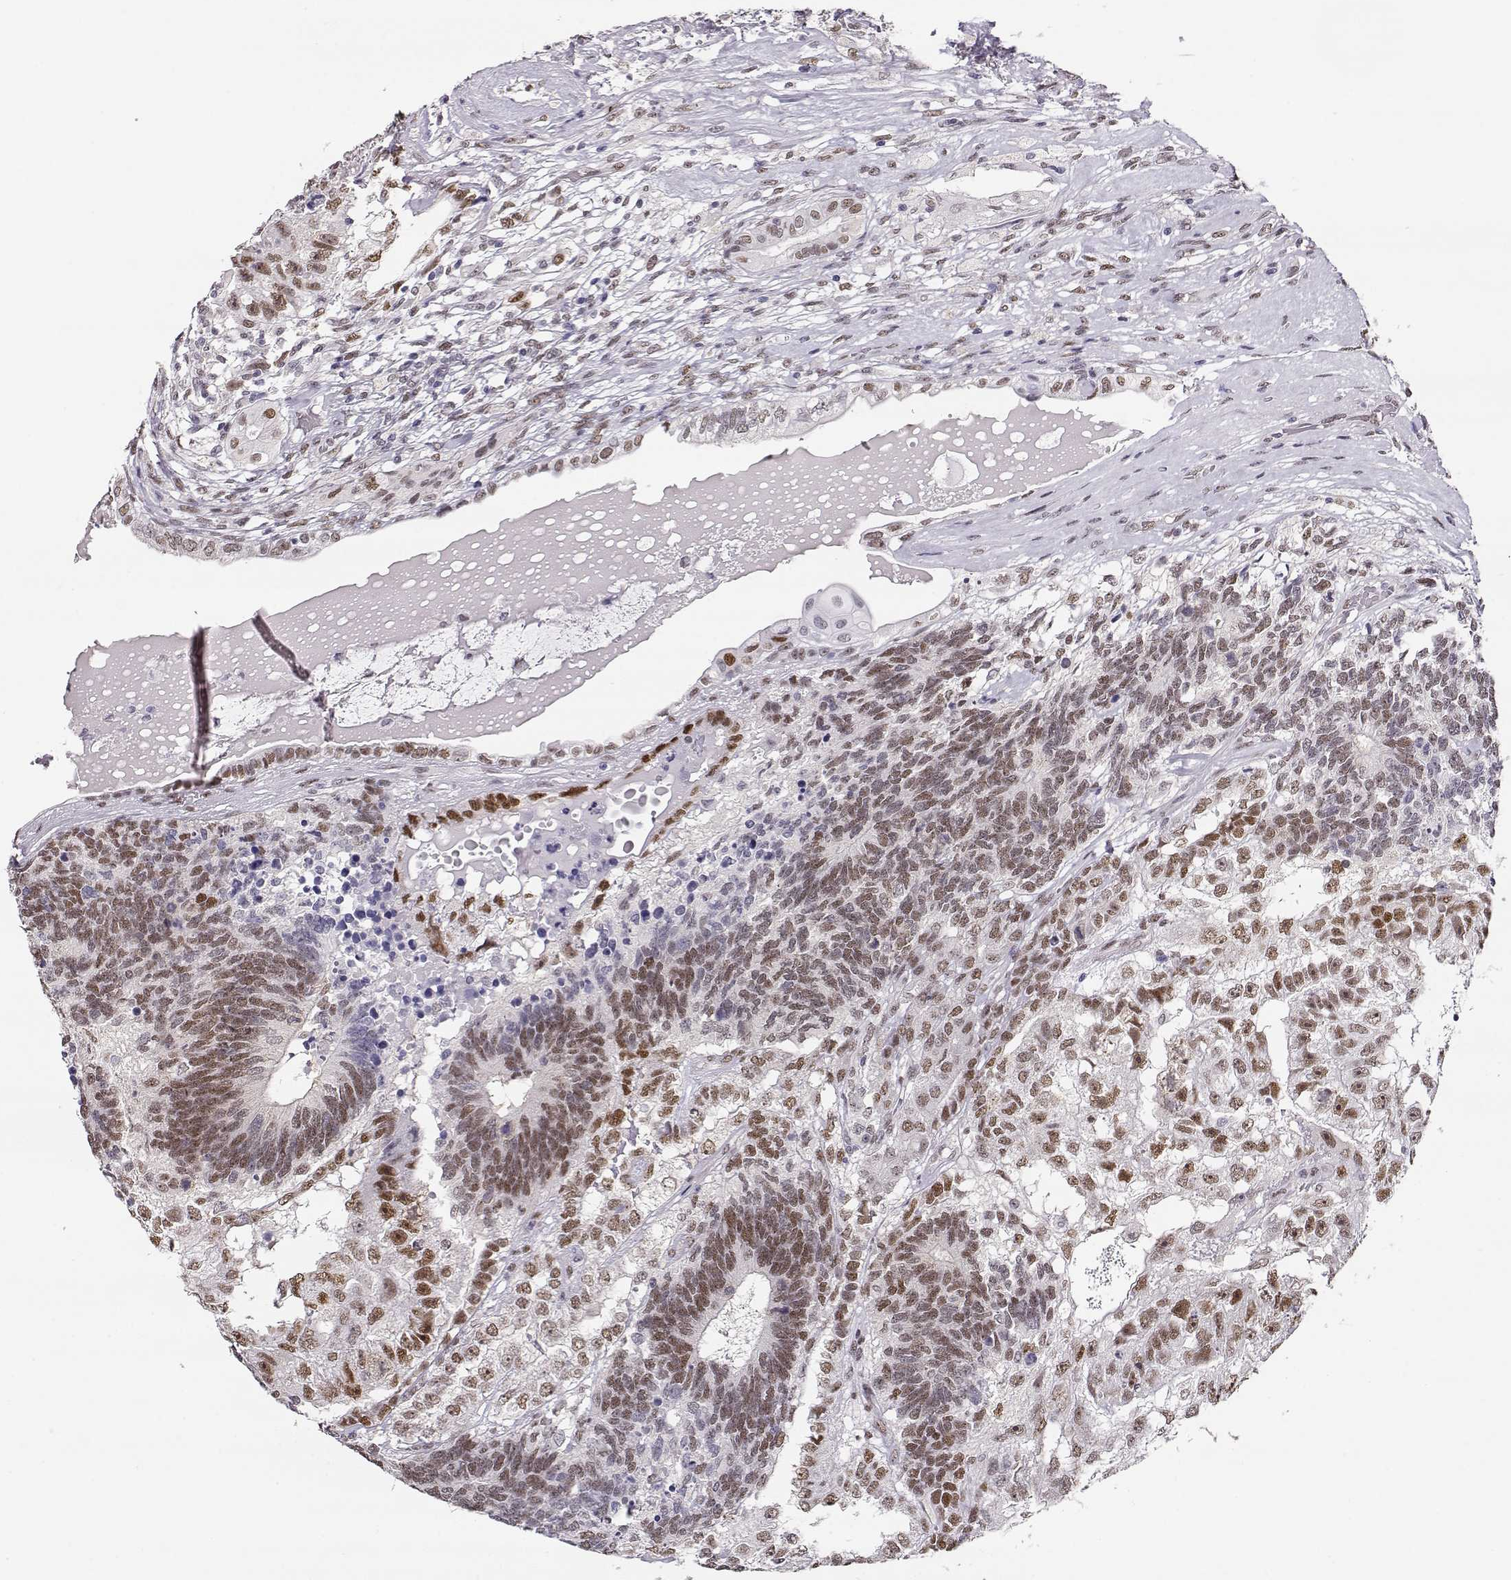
{"staining": {"intensity": "moderate", "quantity": "25%-75%", "location": "nuclear"}, "tissue": "testis cancer", "cell_type": "Tumor cells", "image_type": "cancer", "snomed": [{"axis": "morphology", "description": "Seminoma, NOS"}, {"axis": "morphology", "description": "Carcinoma, Embryonal, NOS"}, {"axis": "topography", "description": "Testis"}], "caption": "Testis seminoma stained for a protein (brown) shows moderate nuclear positive positivity in approximately 25%-75% of tumor cells.", "gene": "POLI", "patient": {"sex": "male", "age": 41}}